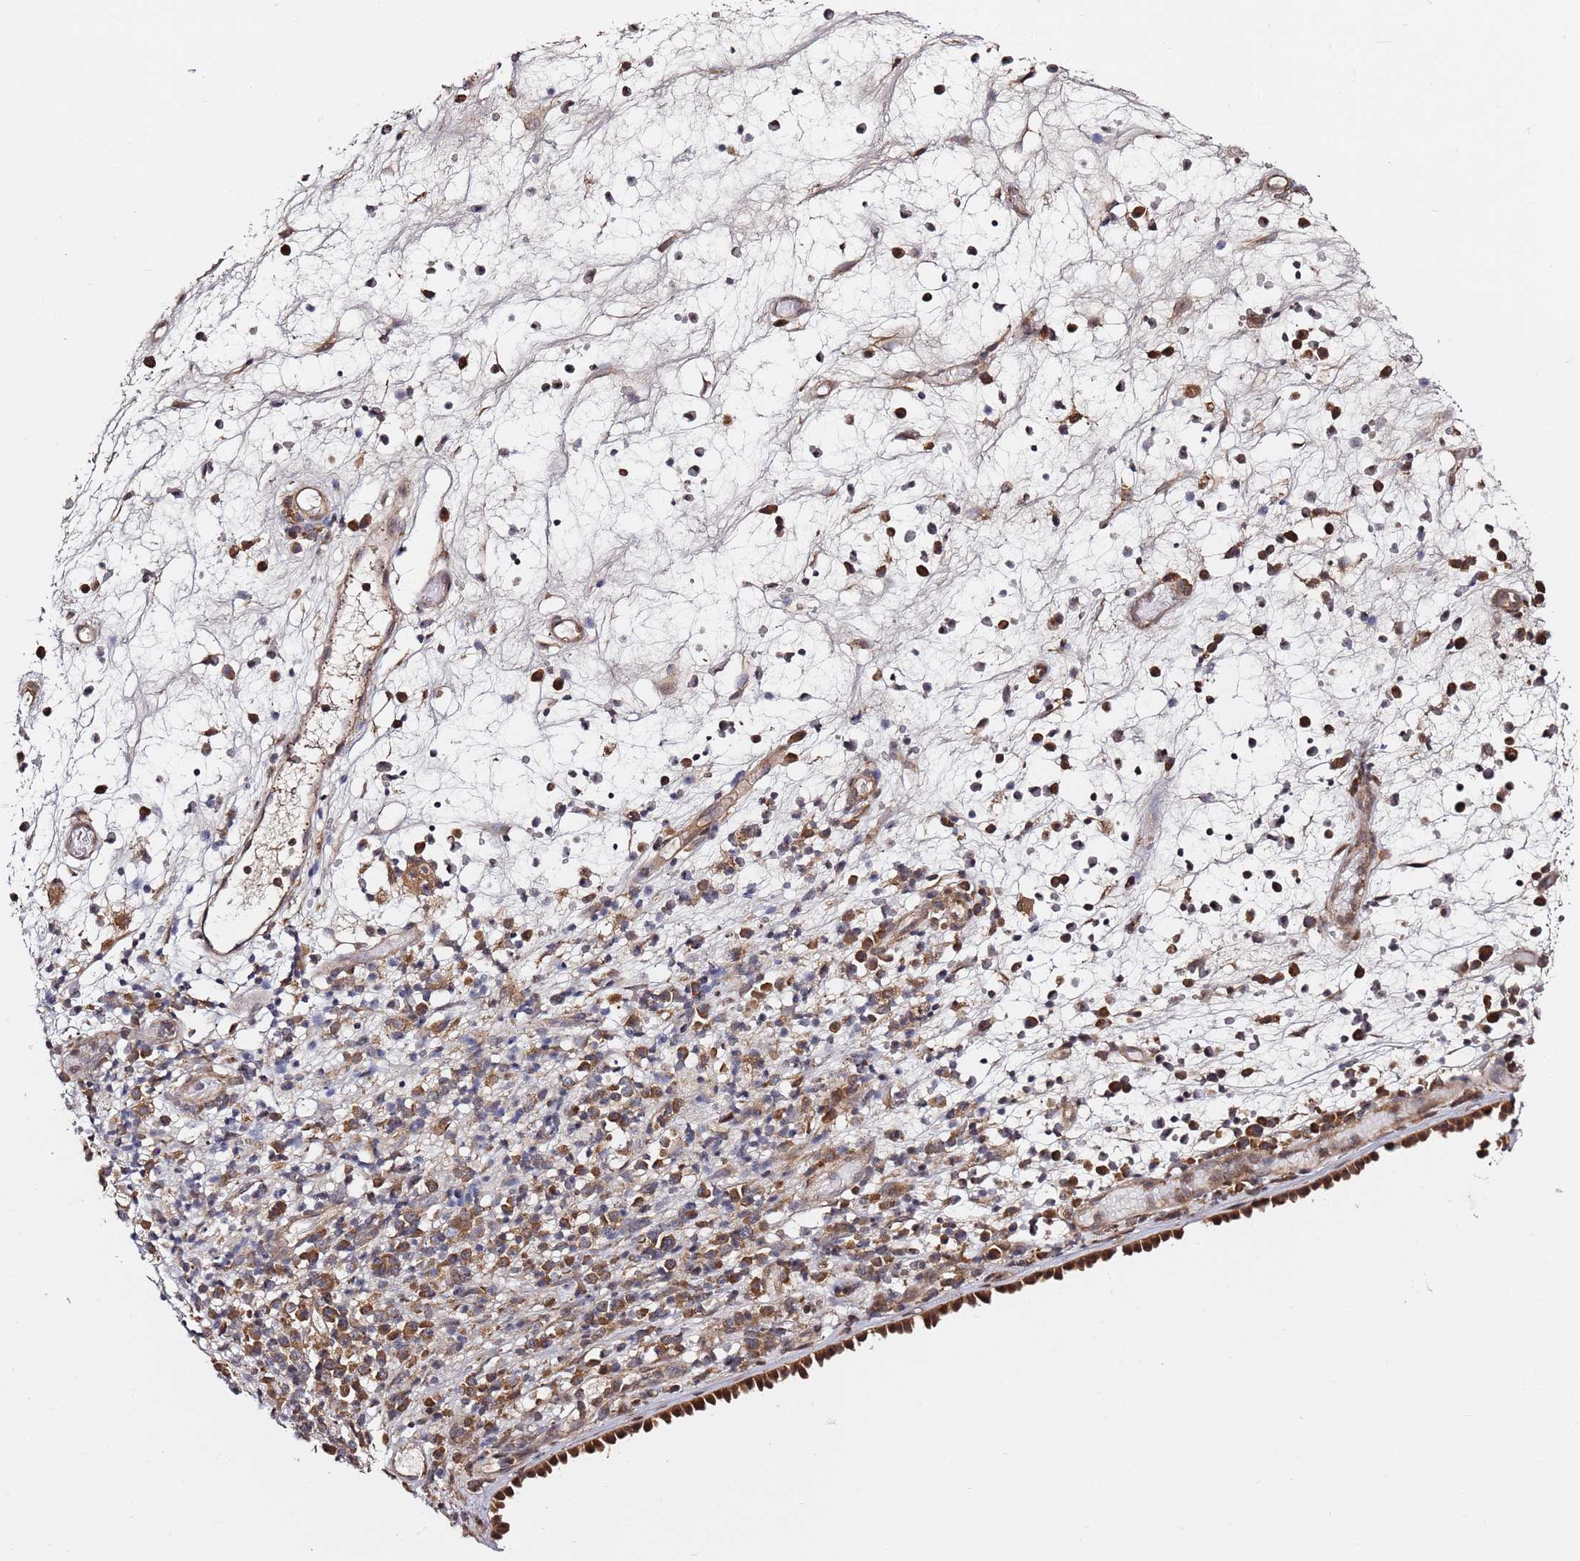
{"staining": {"intensity": "strong", "quantity": ">75%", "location": "cytoplasmic/membranous"}, "tissue": "nasopharynx", "cell_type": "Respiratory epithelial cells", "image_type": "normal", "snomed": [{"axis": "morphology", "description": "Normal tissue, NOS"}, {"axis": "morphology", "description": "Inflammation, NOS"}, {"axis": "morphology", "description": "Malignant melanoma, Metastatic site"}, {"axis": "topography", "description": "Nasopharynx"}], "caption": "Immunohistochemistry (IHC) of unremarkable nasopharynx shows high levels of strong cytoplasmic/membranous positivity in approximately >75% of respiratory epithelial cells.", "gene": "PRKAB2", "patient": {"sex": "male", "age": 70}}